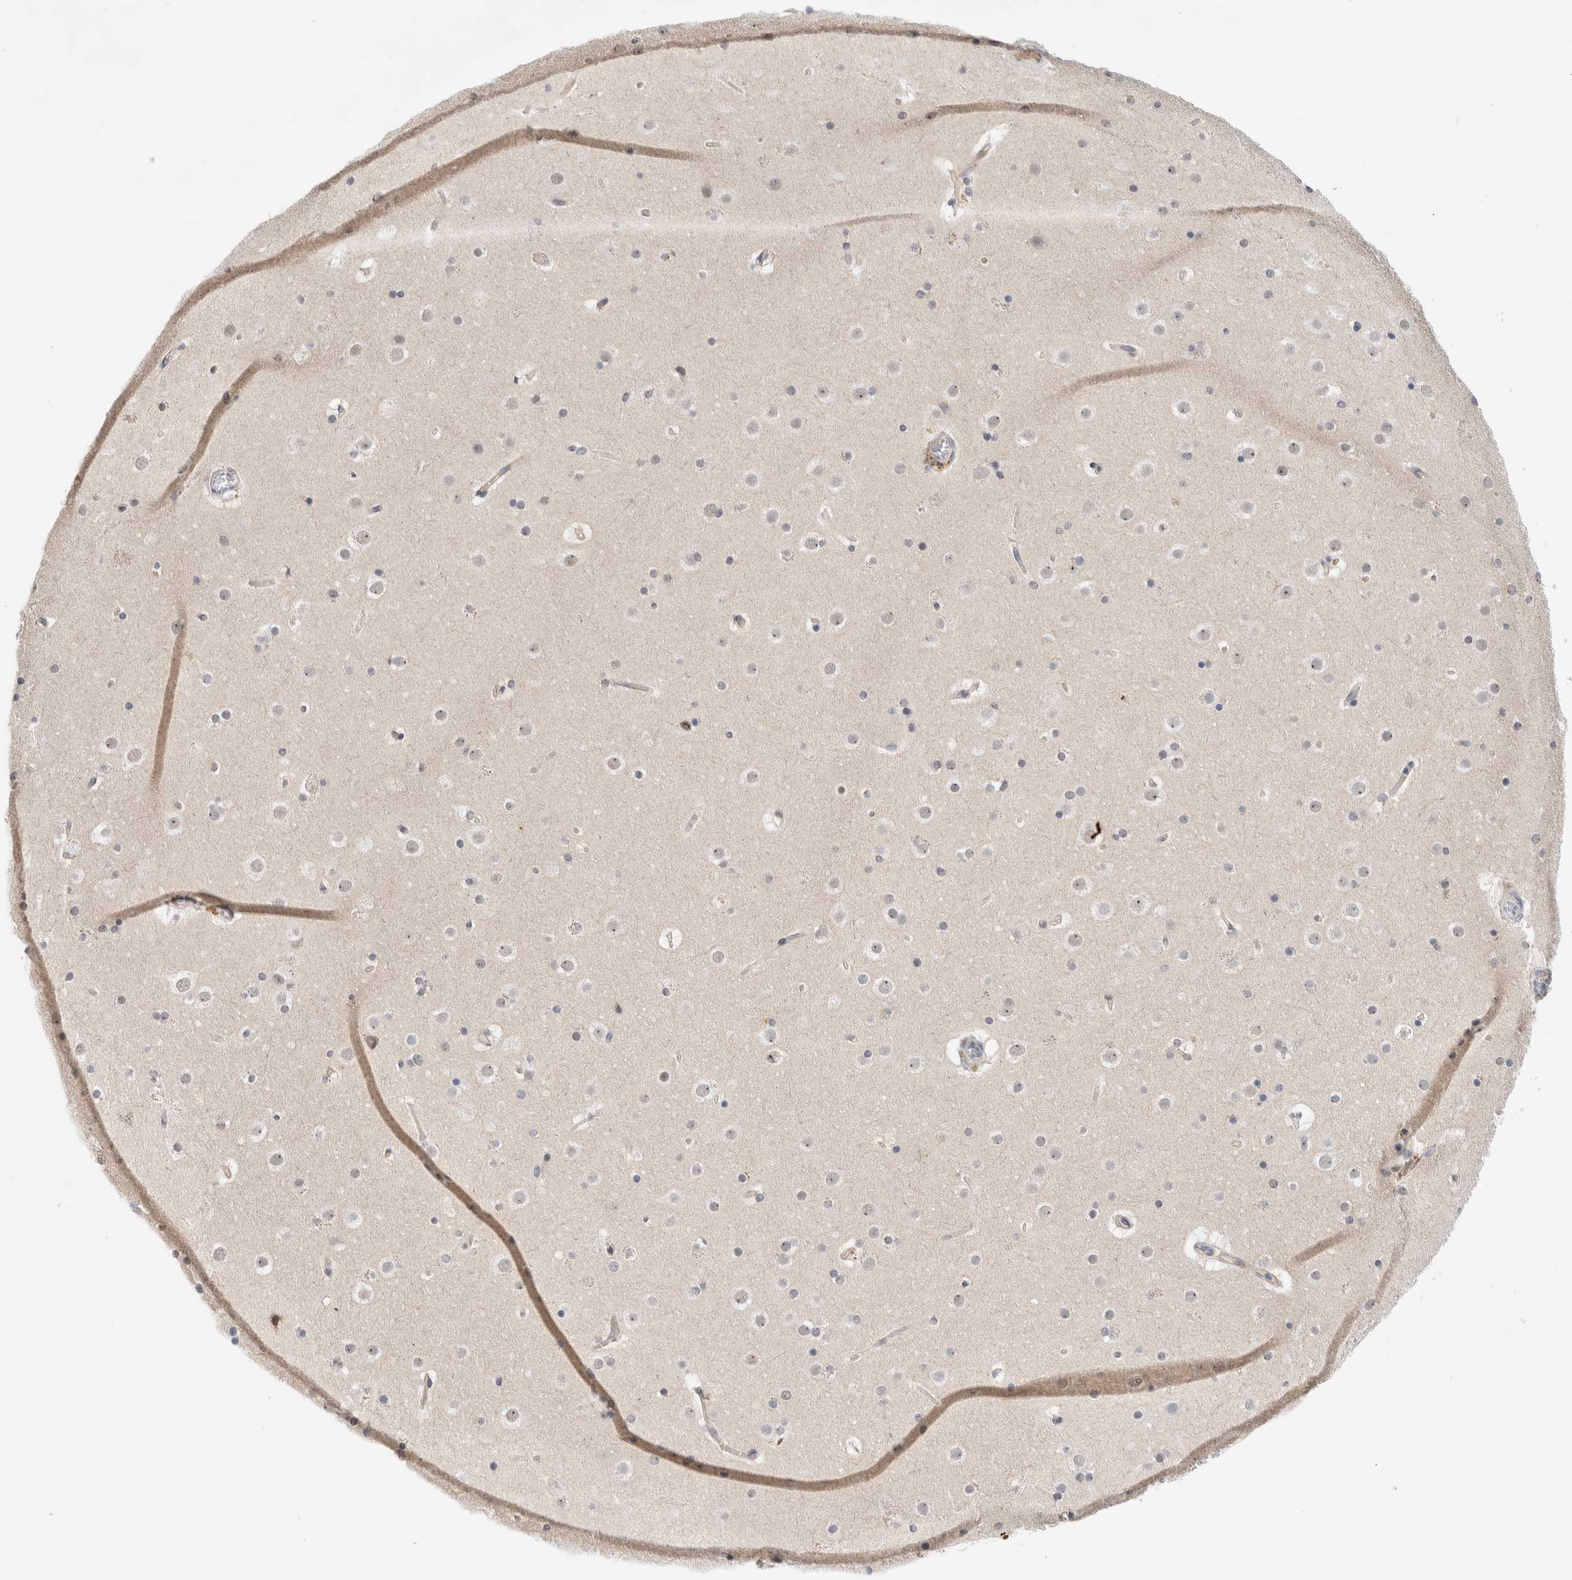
{"staining": {"intensity": "negative", "quantity": "none", "location": "none"}, "tissue": "cerebral cortex", "cell_type": "Endothelial cells", "image_type": "normal", "snomed": [{"axis": "morphology", "description": "Normal tissue, NOS"}, {"axis": "topography", "description": "Cerebral cortex"}], "caption": "This is an immunohistochemistry (IHC) histopathology image of benign human cerebral cortex. There is no positivity in endothelial cells.", "gene": "HCN3", "patient": {"sex": "male", "age": 57}}